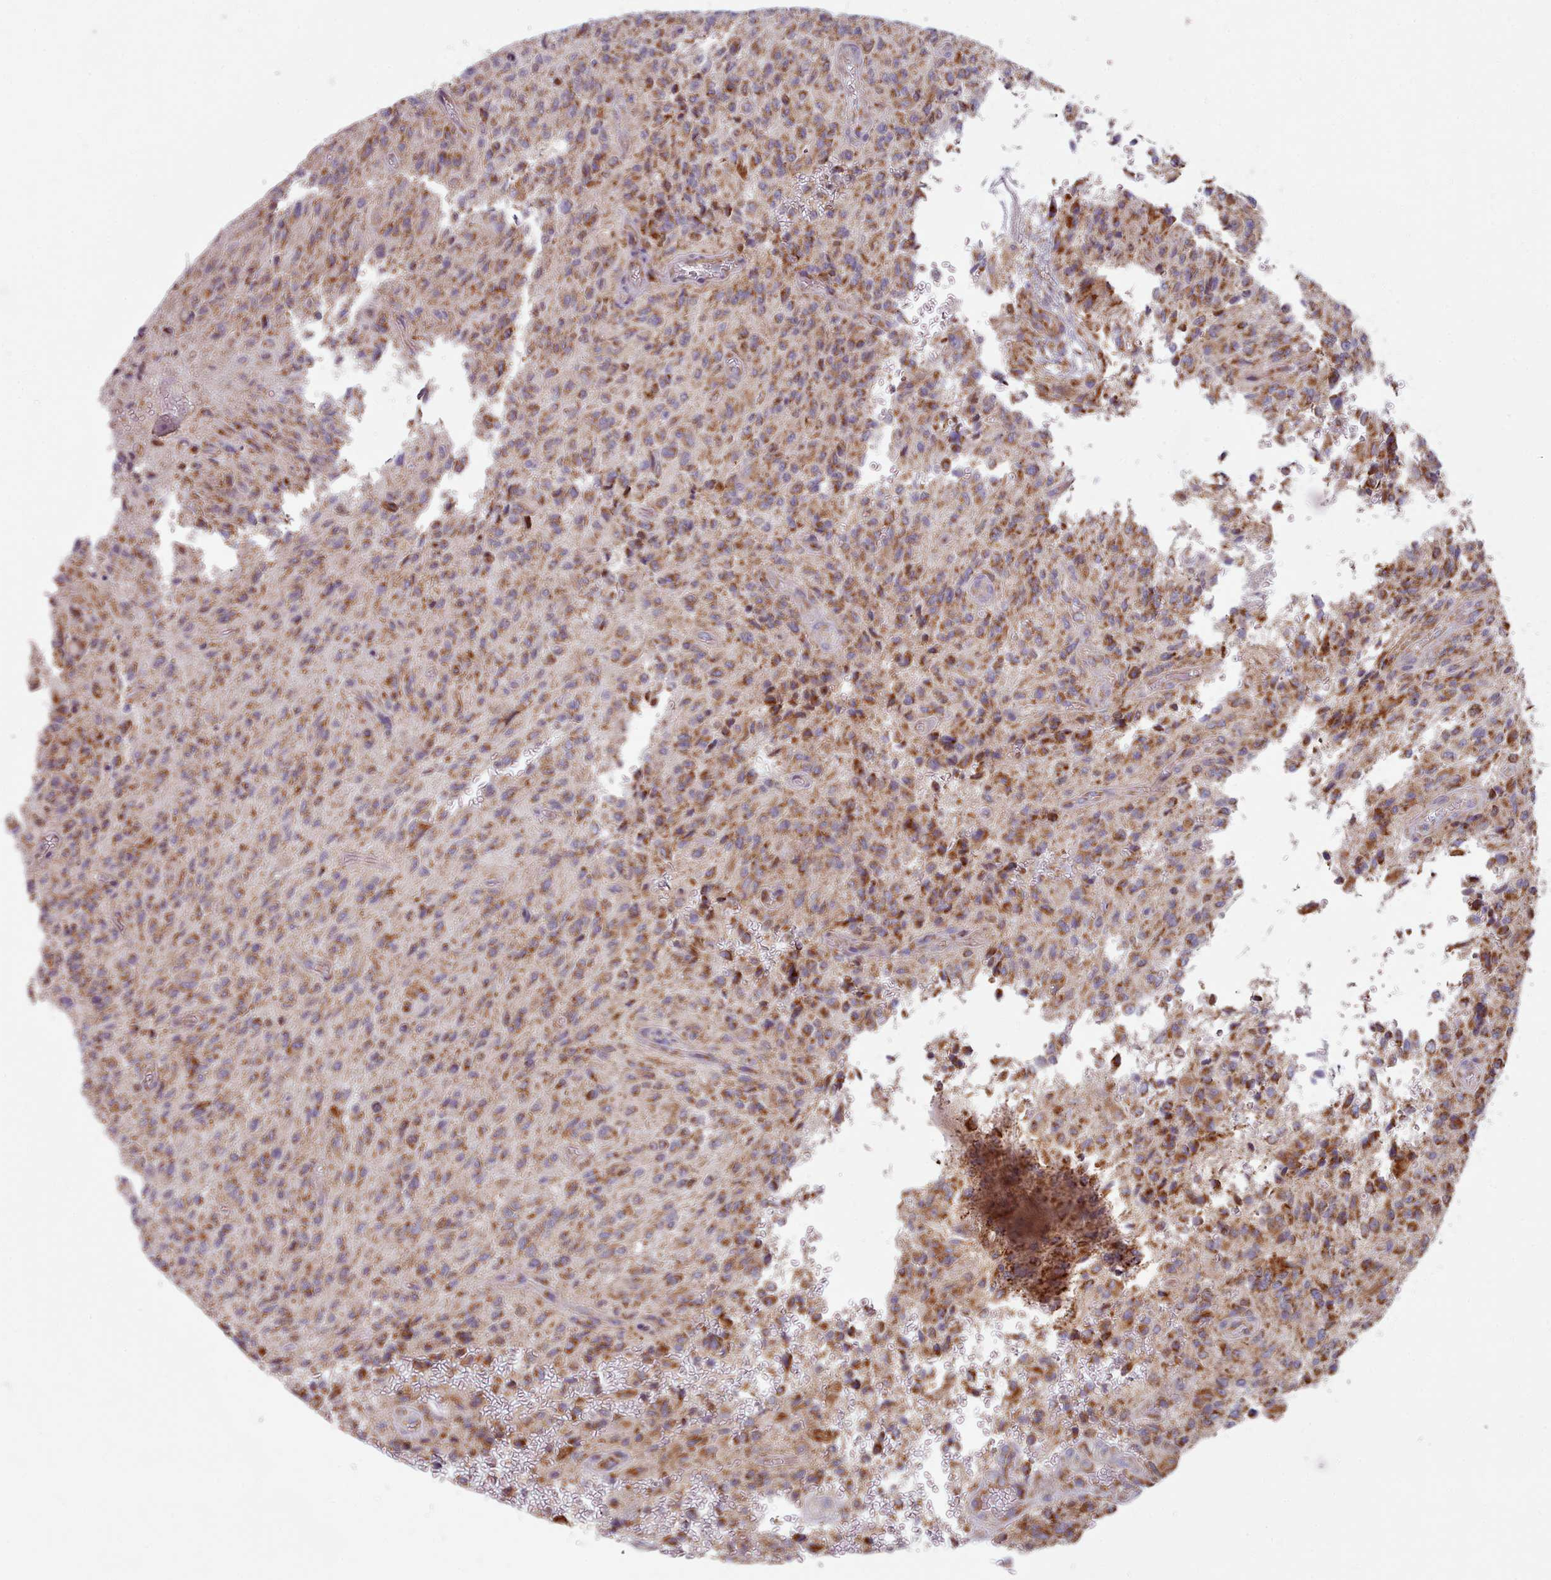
{"staining": {"intensity": "moderate", "quantity": ">75%", "location": "cytoplasmic/membranous"}, "tissue": "glioma", "cell_type": "Tumor cells", "image_type": "cancer", "snomed": [{"axis": "morphology", "description": "Normal tissue, NOS"}, {"axis": "morphology", "description": "Glioma, malignant, High grade"}, {"axis": "topography", "description": "Cerebral cortex"}], "caption": "Protein staining by IHC reveals moderate cytoplasmic/membranous positivity in approximately >75% of tumor cells in glioma.", "gene": "HSDL2", "patient": {"sex": "male", "age": 56}}